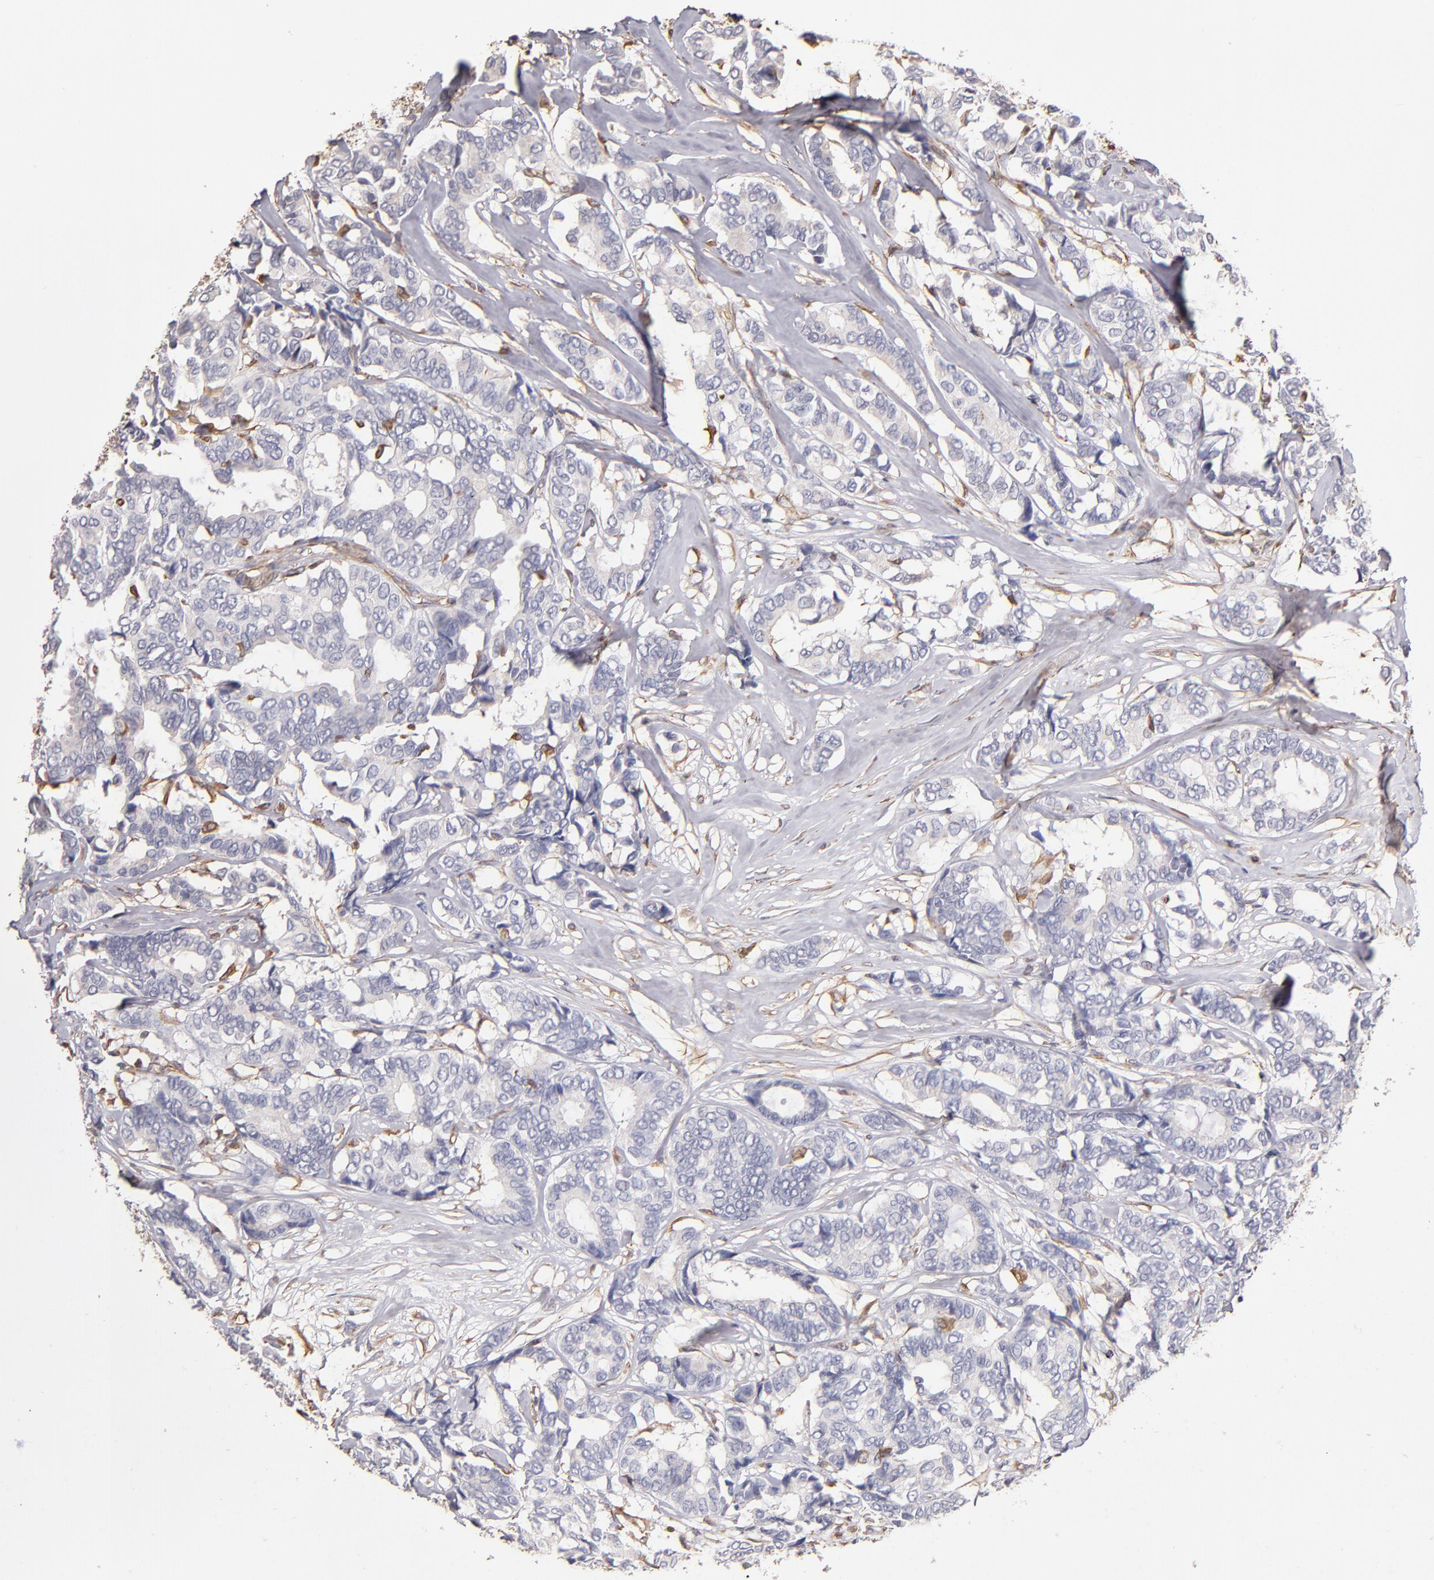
{"staining": {"intensity": "negative", "quantity": "none", "location": "none"}, "tissue": "breast cancer", "cell_type": "Tumor cells", "image_type": "cancer", "snomed": [{"axis": "morphology", "description": "Duct carcinoma"}, {"axis": "topography", "description": "Breast"}], "caption": "IHC histopathology image of neoplastic tissue: breast infiltrating ductal carcinoma stained with DAB exhibits no significant protein staining in tumor cells. (Immunohistochemistry (ihc), brightfield microscopy, high magnification).", "gene": "ABCC1", "patient": {"sex": "female", "age": 87}}